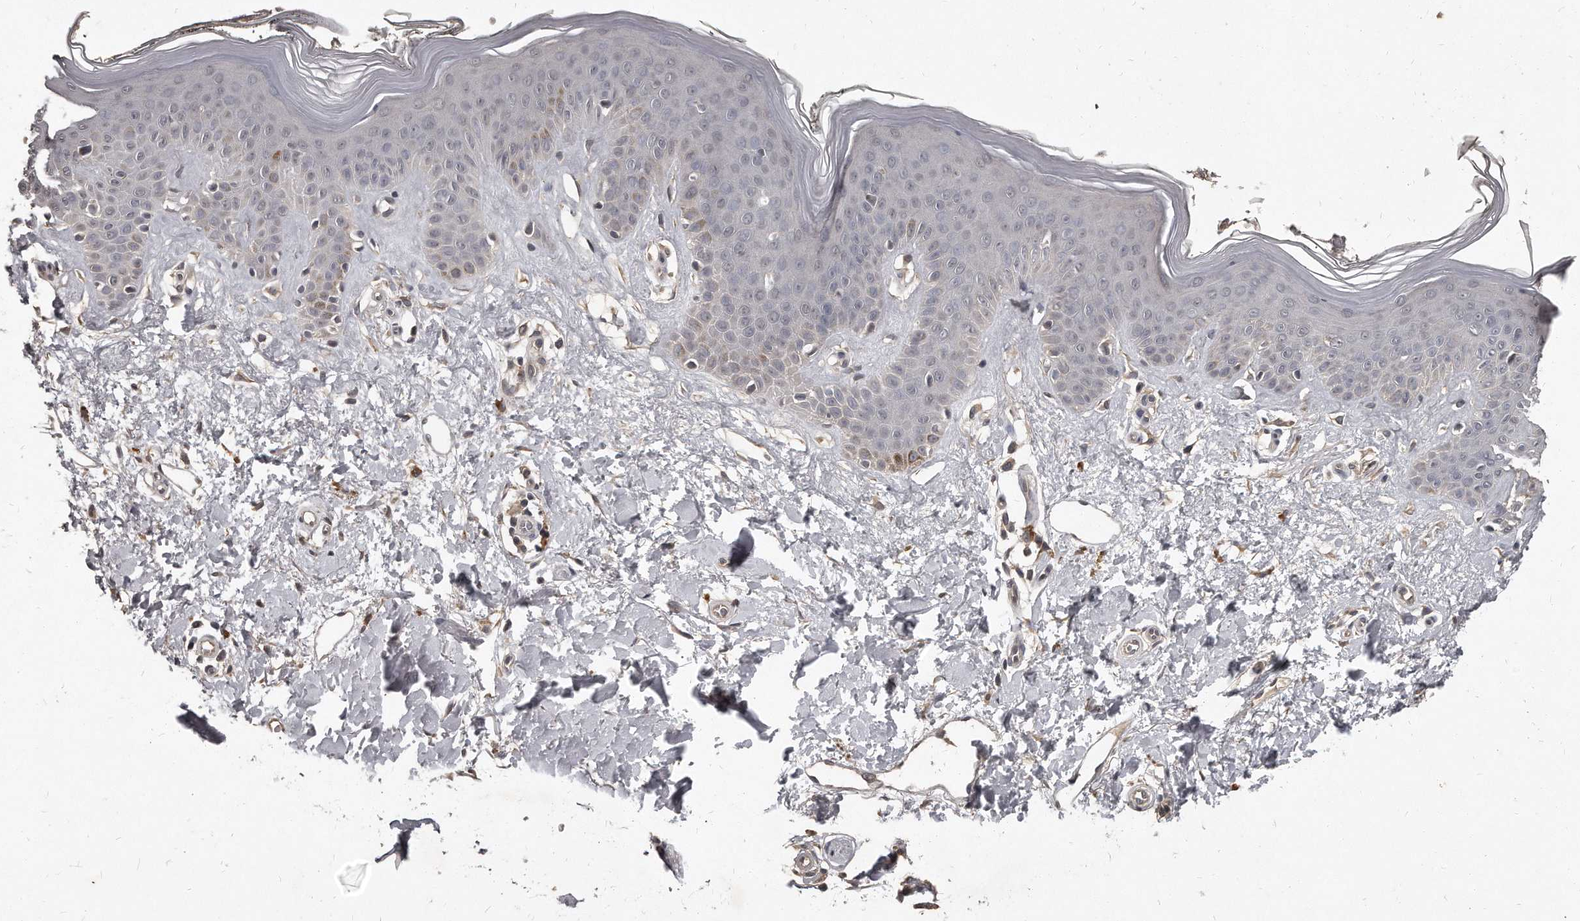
{"staining": {"intensity": "moderate", "quantity": "<25%", "location": "cytoplasmic/membranous"}, "tissue": "skin", "cell_type": "Fibroblasts", "image_type": "normal", "snomed": [{"axis": "morphology", "description": "Normal tissue, NOS"}, {"axis": "topography", "description": "Skin"}], "caption": "Skin stained for a protein (brown) shows moderate cytoplasmic/membranous positive positivity in approximately <25% of fibroblasts.", "gene": "GRB10", "patient": {"sex": "female", "age": 64}}